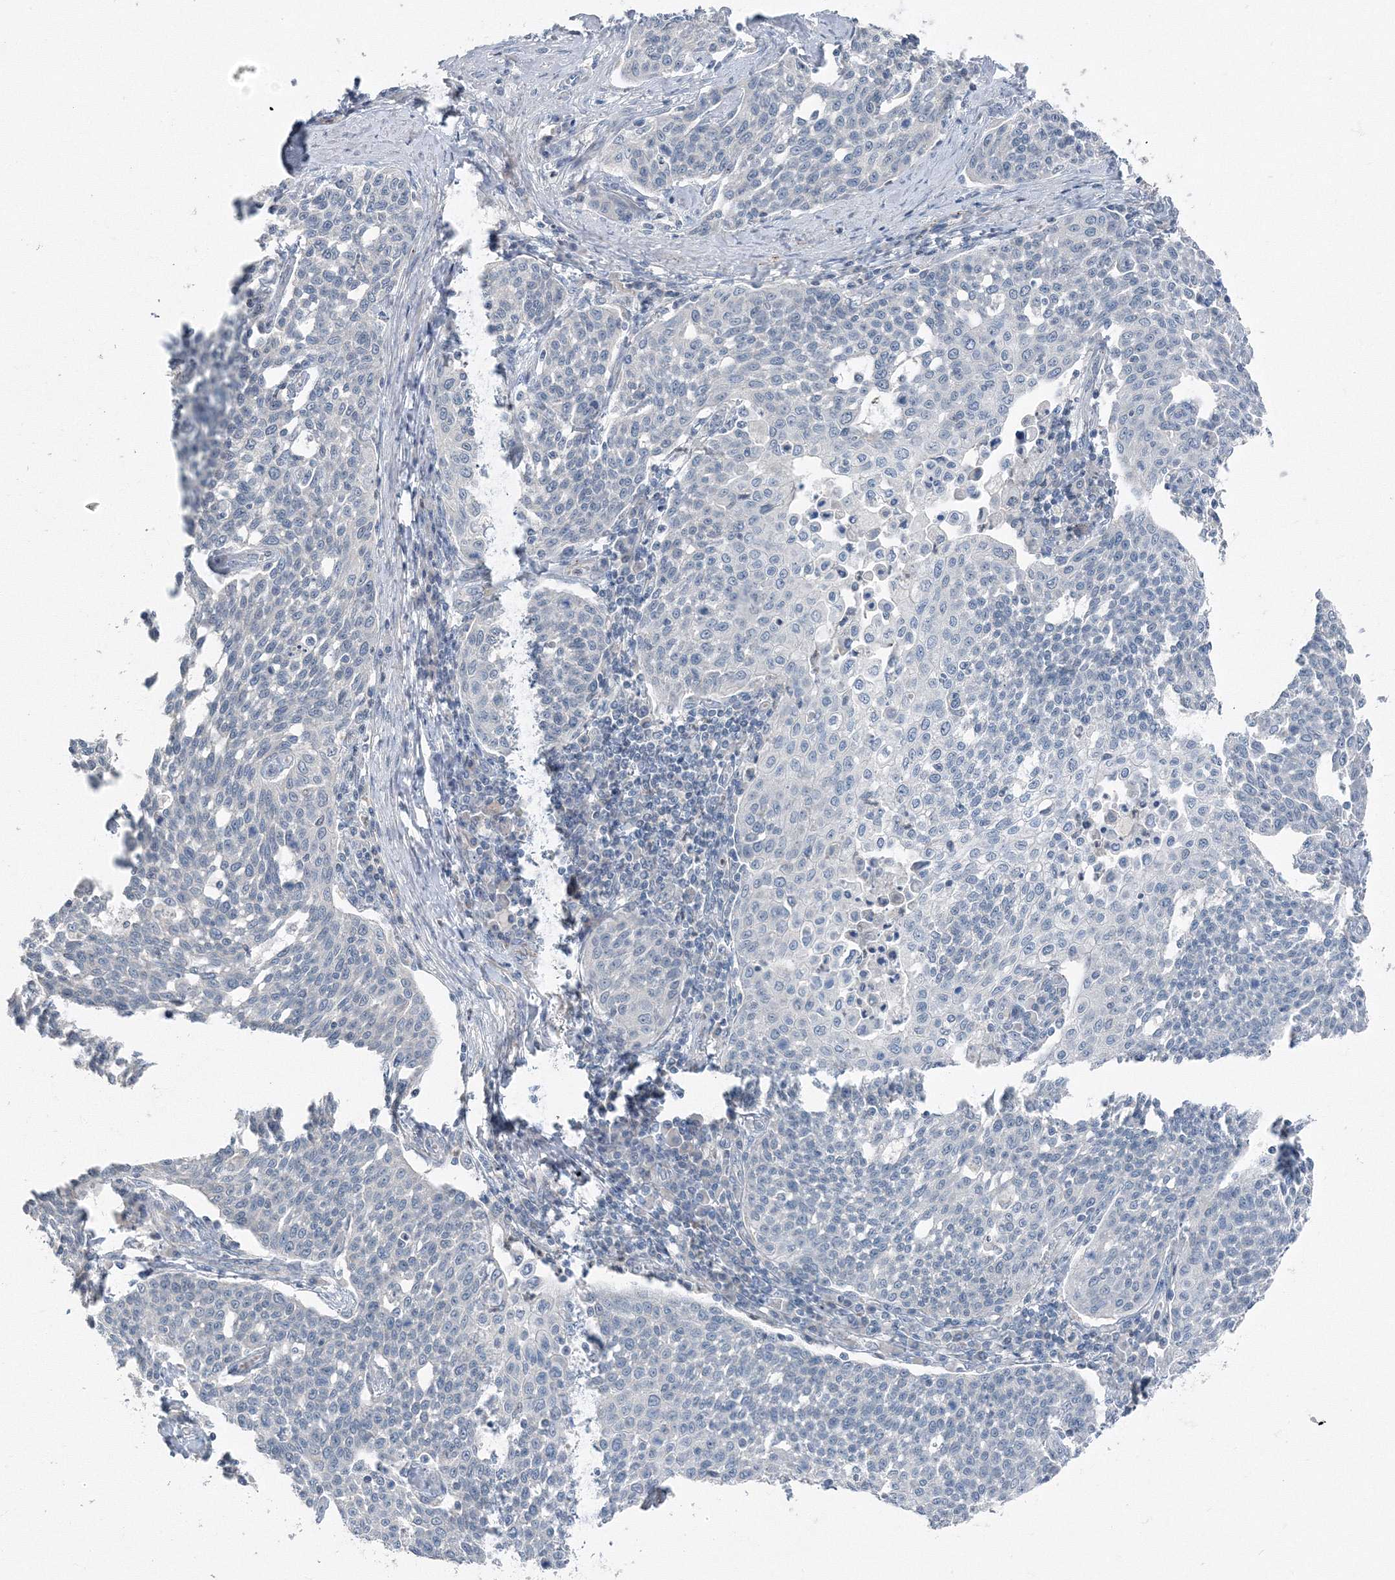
{"staining": {"intensity": "negative", "quantity": "none", "location": "none"}, "tissue": "cervical cancer", "cell_type": "Tumor cells", "image_type": "cancer", "snomed": [{"axis": "morphology", "description": "Squamous cell carcinoma, NOS"}, {"axis": "topography", "description": "Cervix"}], "caption": "Tumor cells are negative for brown protein staining in squamous cell carcinoma (cervical).", "gene": "AASDH", "patient": {"sex": "female", "age": 34}}